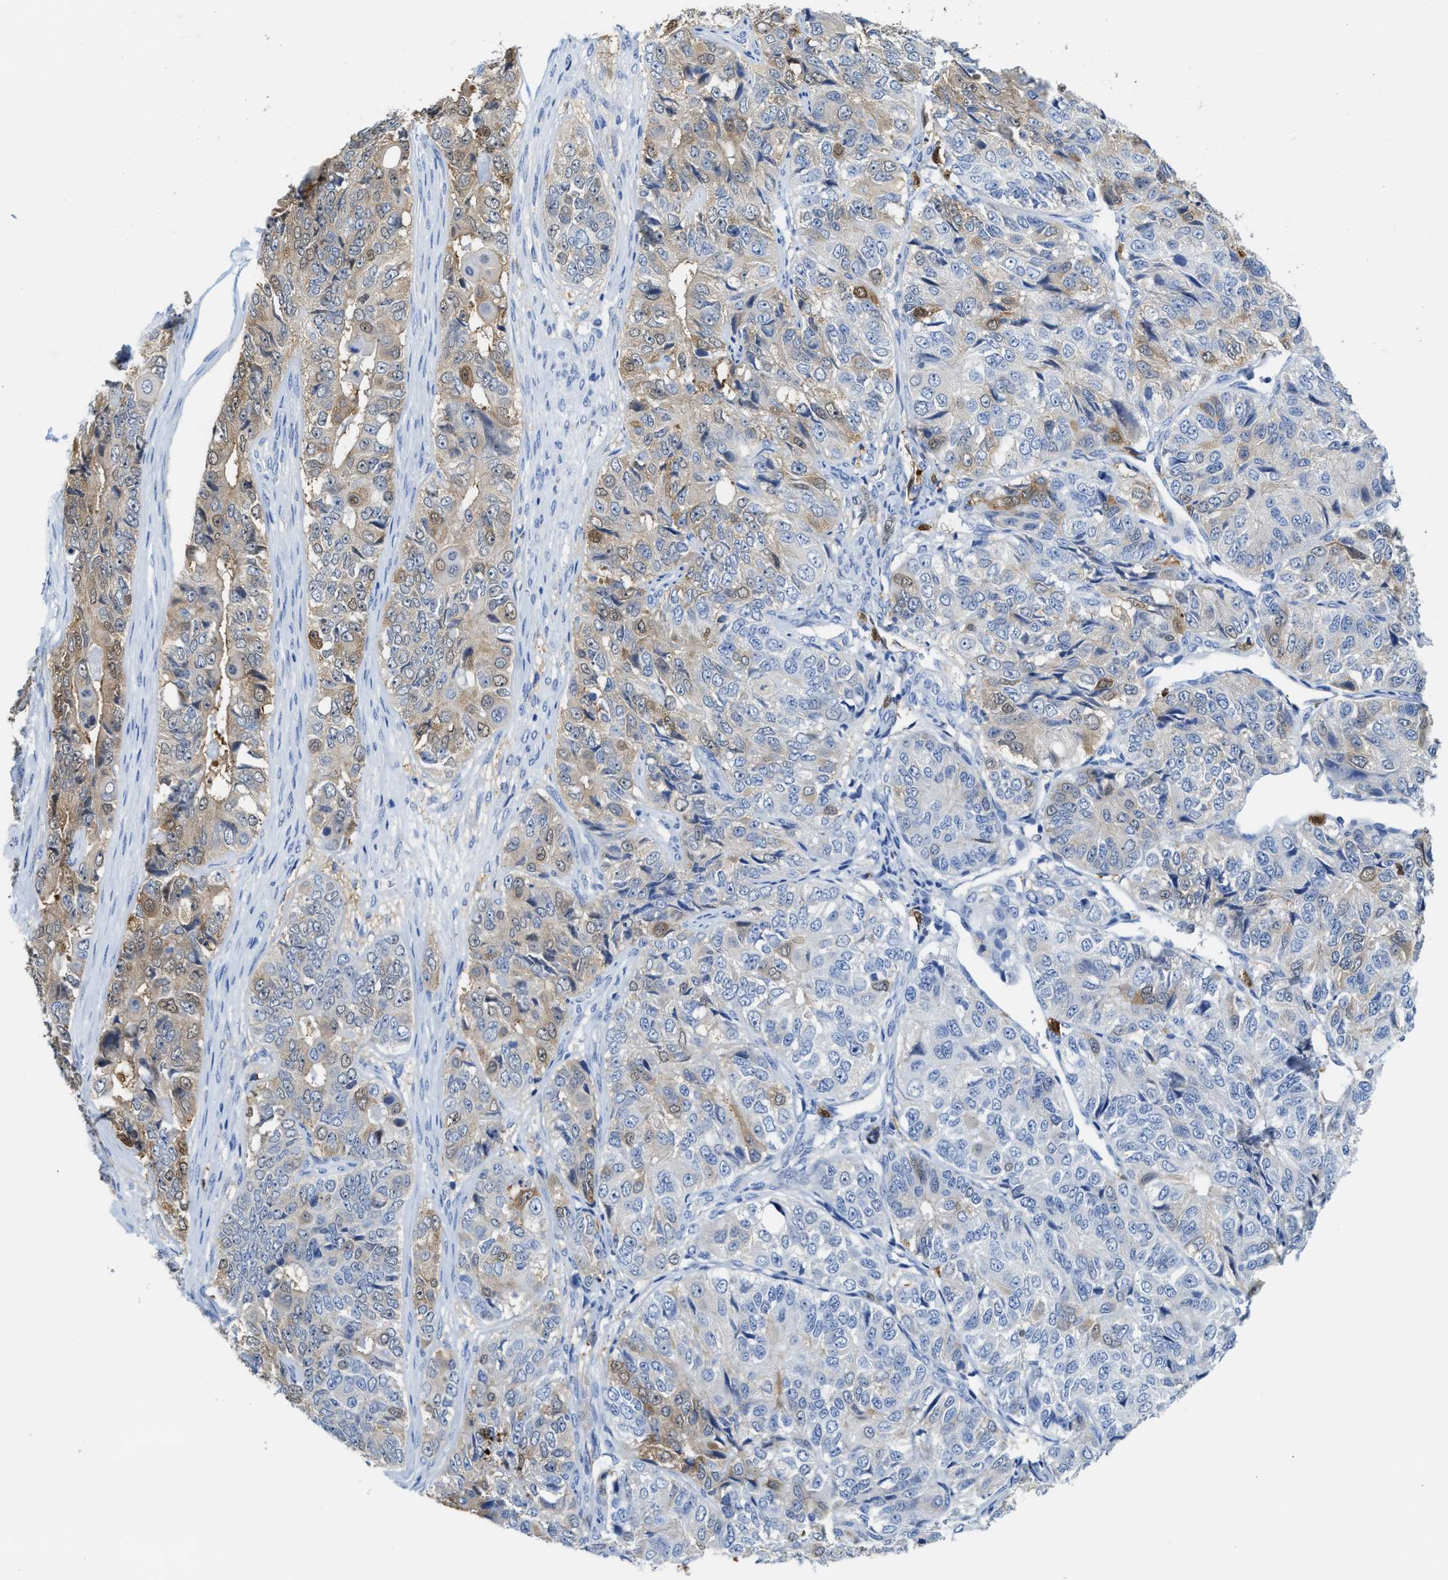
{"staining": {"intensity": "weak", "quantity": "25%-75%", "location": "cytoplasmic/membranous,nuclear"}, "tissue": "ovarian cancer", "cell_type": "Tumor cells", "image_type": "cancer", "snomed": [{"axis": "morphology", "description": "Carcinoma, endometroid"}, {"axis": "topography", "description": "Ovary"}], "caption": "A low amount of weak cytoplasmic/membranous and nuclear expression is identified in approximately 25%-75% of tumor cells in ovarian cancer (endometroid carcinoma) tissue. (IHC, brightfield microscopy, high magnification).", "gene": "ASS1", "patient": {"sex": "female", "age": 51}}